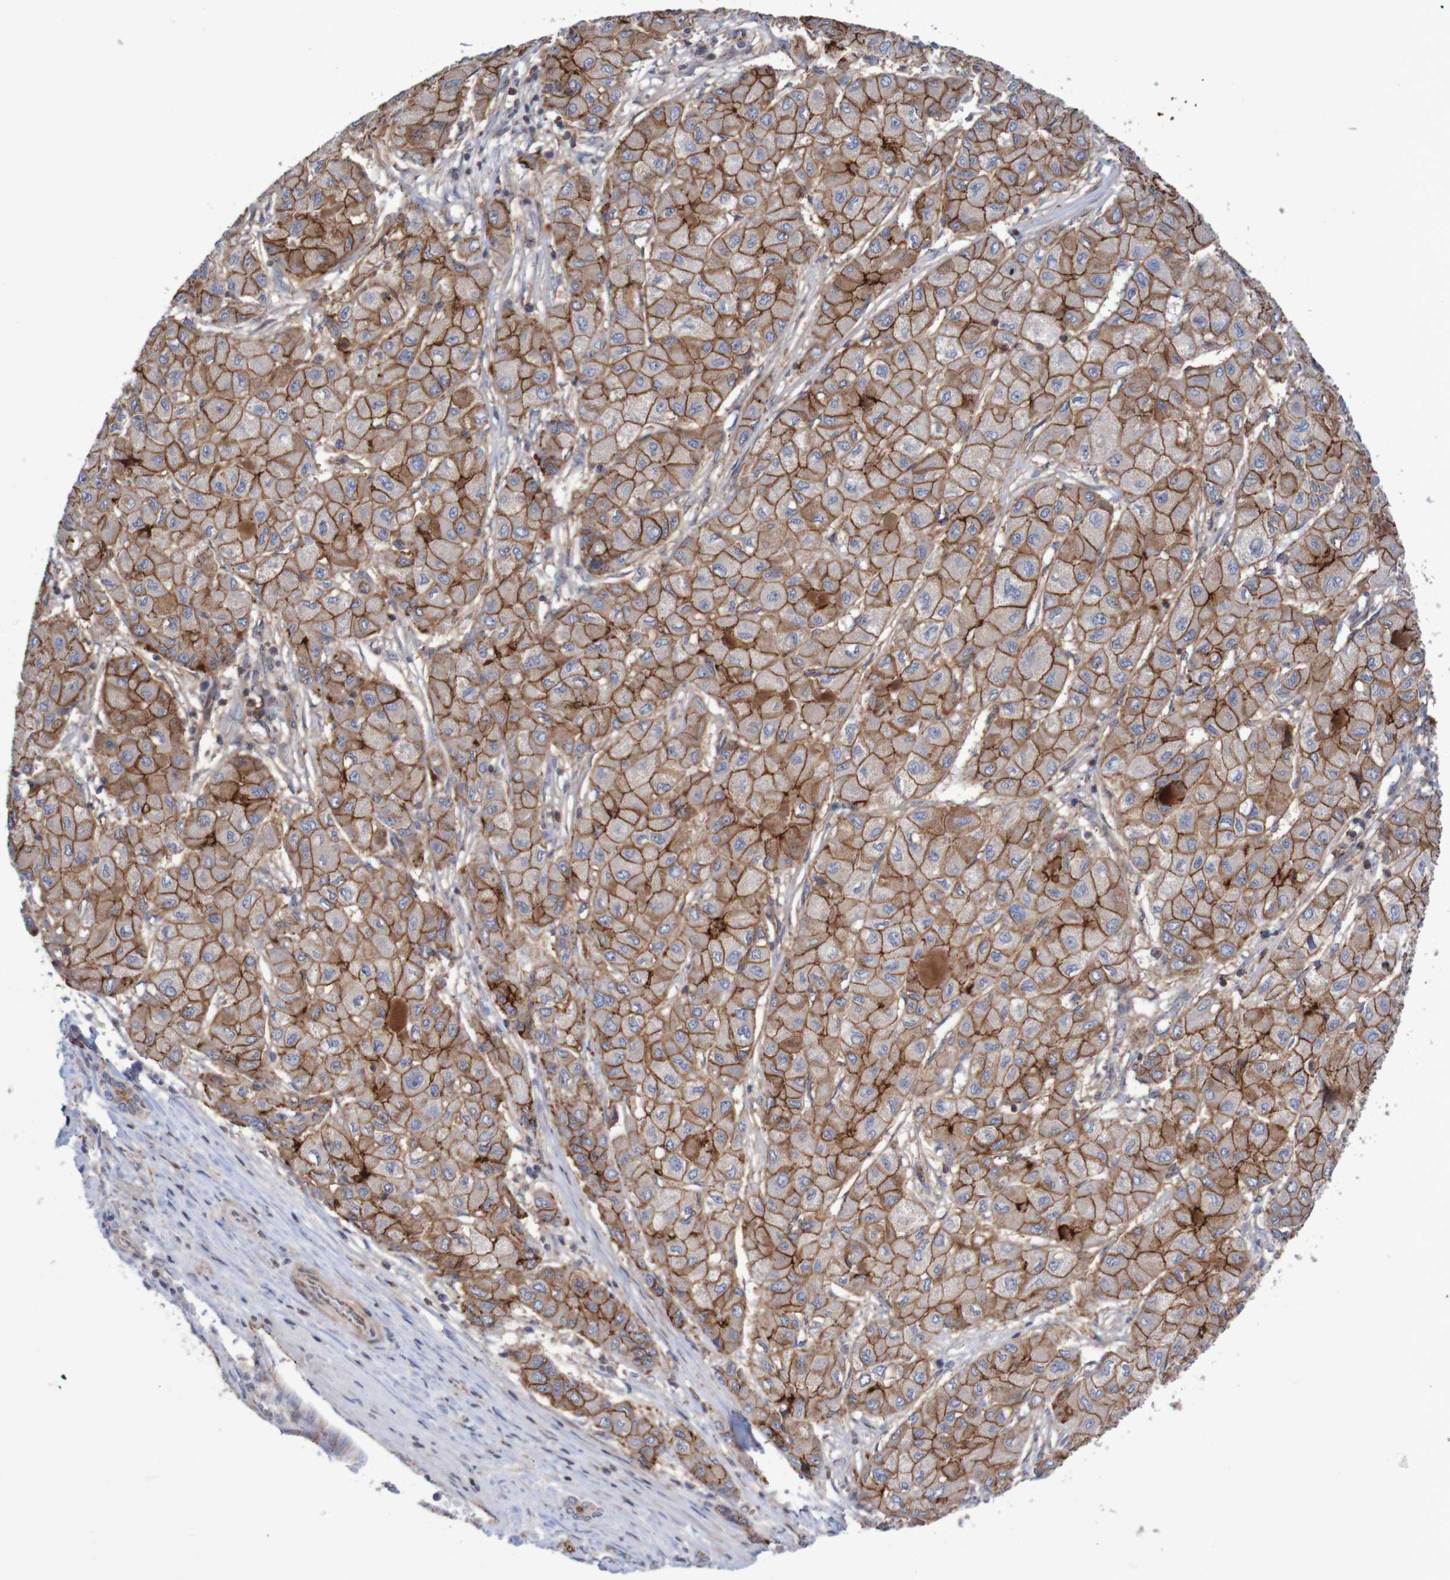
{"staining": {"intensity": "strong", "quantity": "25%-75%", "location": "cytoplasmic/membranous"}, "tissue": "liver cancer", "cell_type": "Tumor cells", "image_type": "cancer", "snomed": [{"axis": "morphology", "description": "Carcinoma, Hepatocellular, NOS"}, {"axis": "topography", "description": "Liver"}], "caption": "A micrograph showing strong cytoplasmic/membranous staining in approximately 25%-75% of tumor cells in hepatocellular carcinoma (liver), as visualized by brown immunohistochemical staining.", "gene": "NECTIN2", "patient": {"sex": "male", "age": 80}}